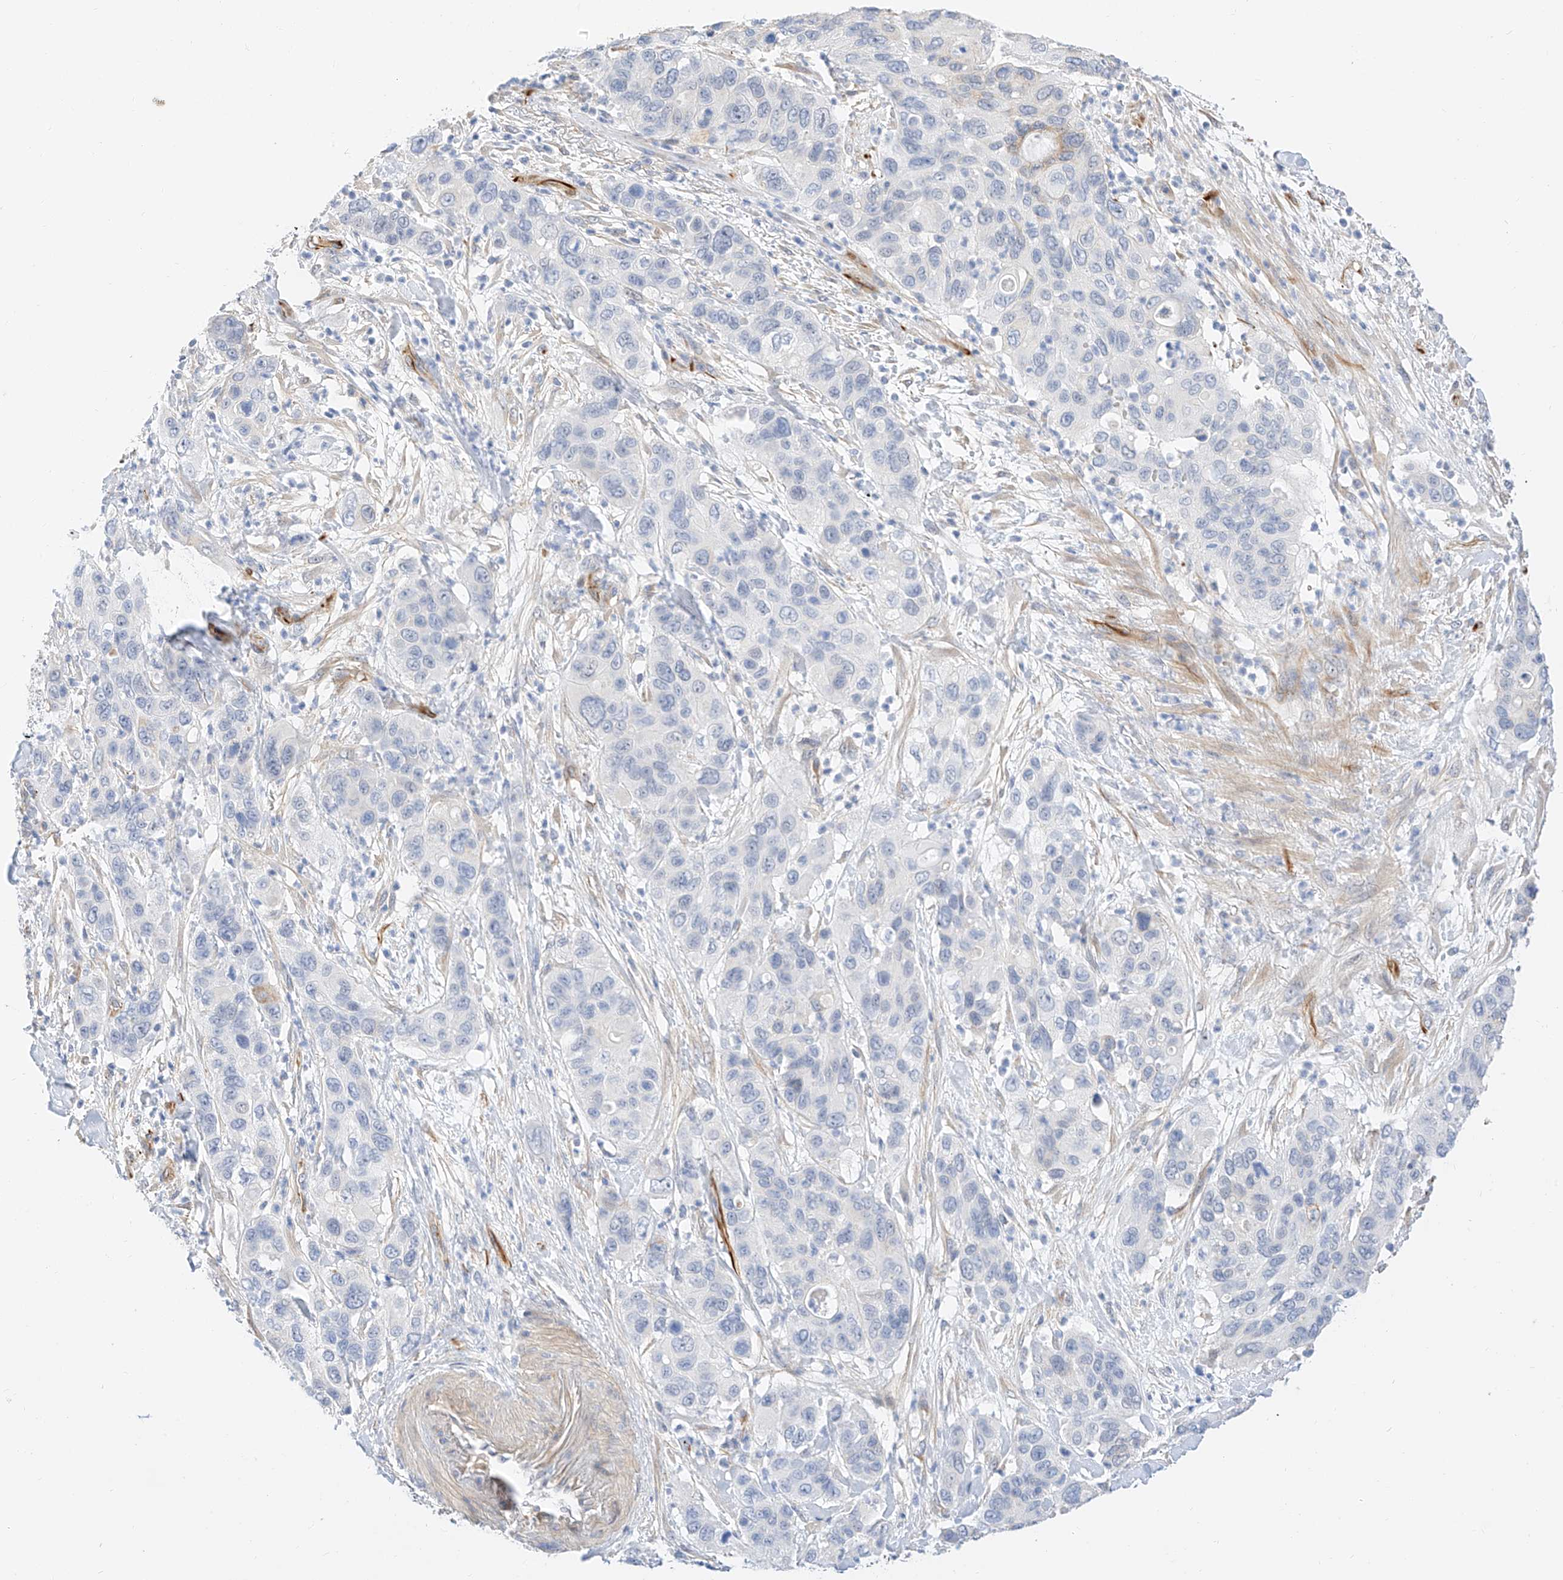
{"staining": {"intensity": "negative", "quantity": "none", "location": "none"}, "tissue": "pancreatic cancer", "cell_type": "Tumor cells", "image_type": "cancer", "snomed": [{"axis": "morphology", "description": "Adenocarcinoma, NOS"}, {"axis": "topography", "description": "Pancreas"}], "caption": "High magnification brightfield microscopy of adenocarcinoma (pancreatic) stained with DAB (brown) and counterstained with hematoxylin (blue): tumor cells show no significant staining.", "gene": "CDCP2", "patient": {"sex": "female", "age": 71}}